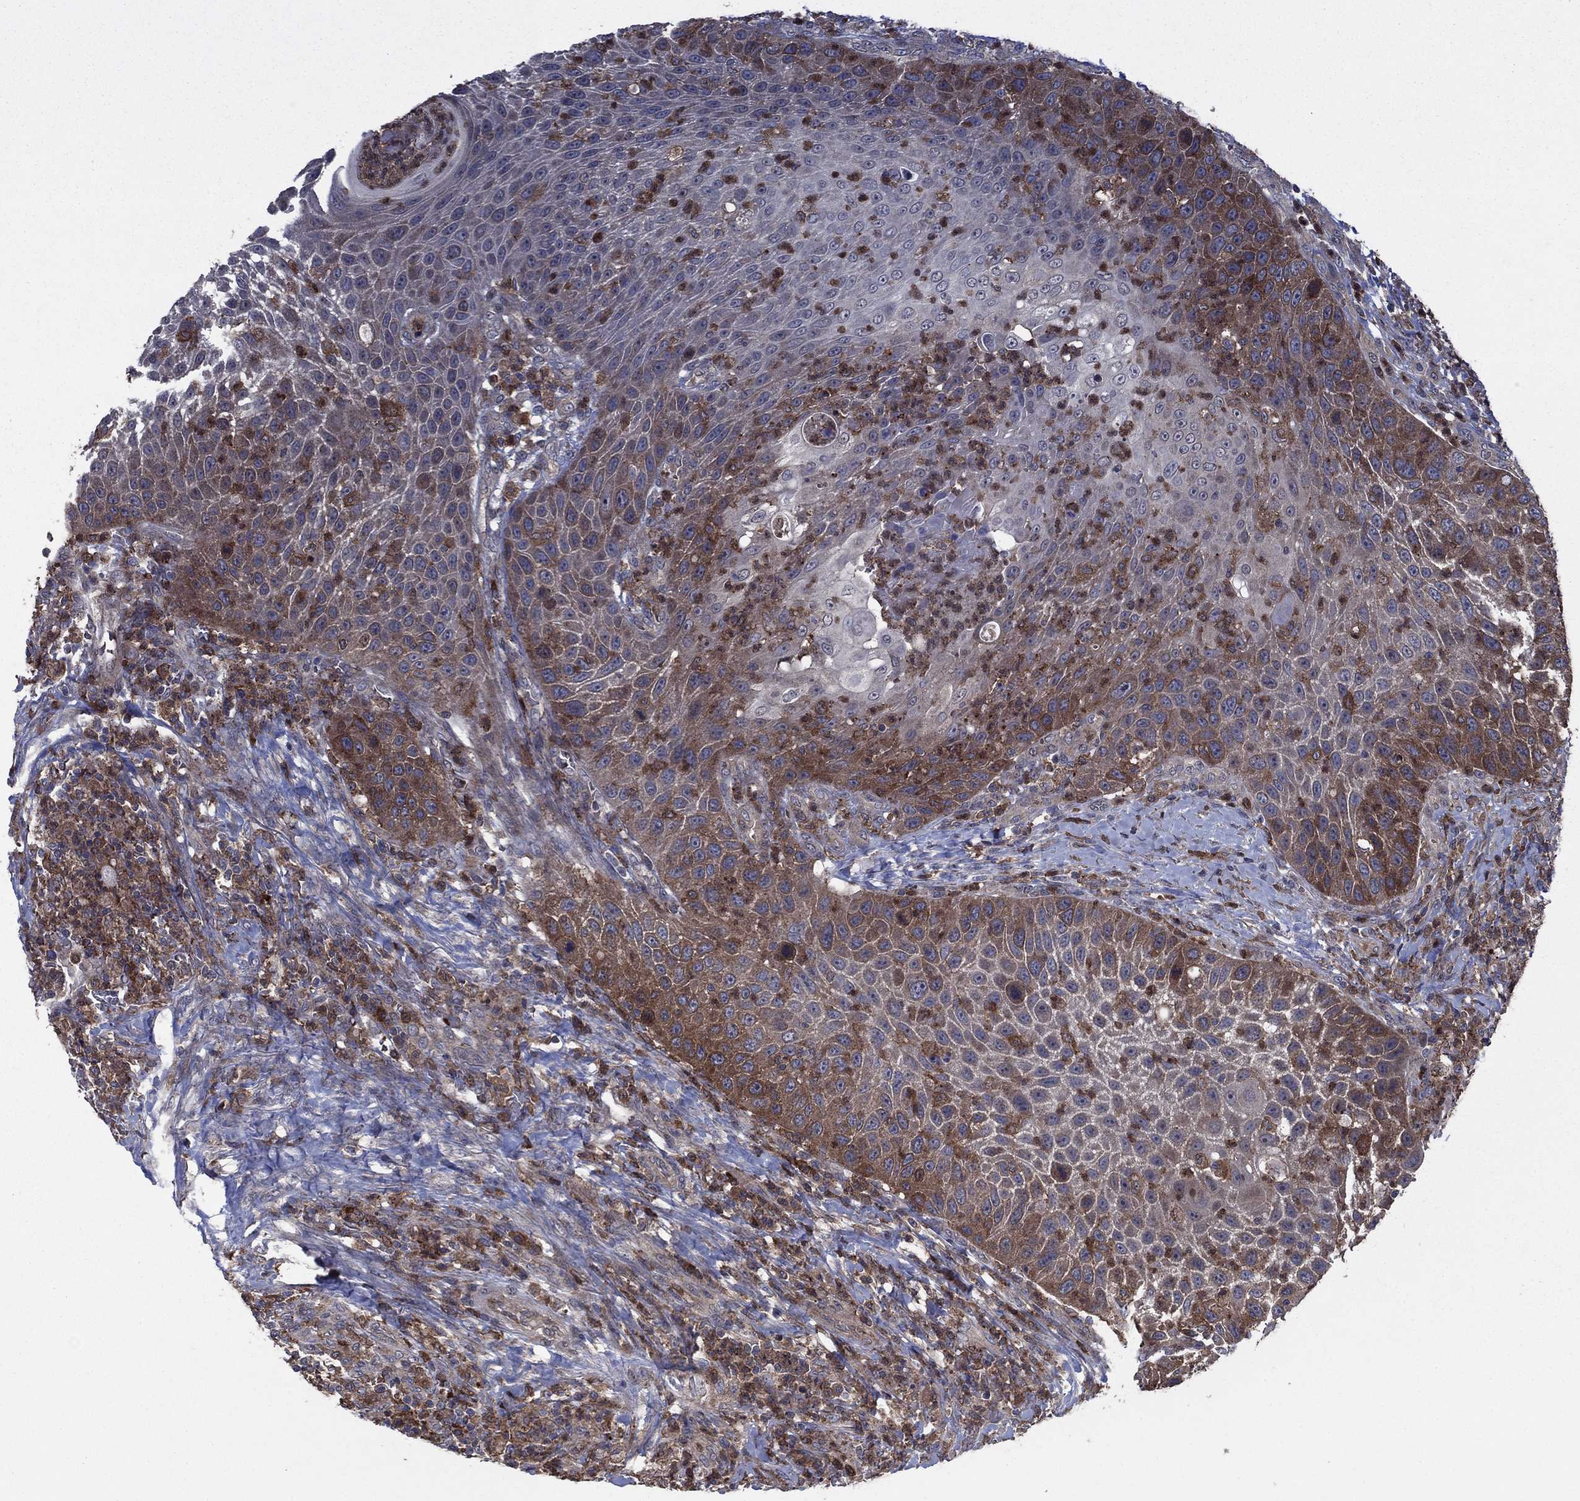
{"staining": {"intensity": "strong", "quantity": "25%-75%", "location": "cytoplasmic/membranous"}, "tissue": "head and neck cancer", "cell_type": "Tumor cells", "image_type": "cancer", "snomed": [{"axis": "morphology", "description": "Squamous cell carcinoma, NOS"}, {"axis": "topography", "description": "Head-Neck"}], "caption": "Immunohistochemistry (IHC) of human head and neck cancer (squamous cell carcinoma) exhibits high levels of strong cytoplasmic/membranous positivity in approximately 25%-75% of tumor cells.", "gene": "MEA1", "patient": {"sex": "male", "age": 69}}